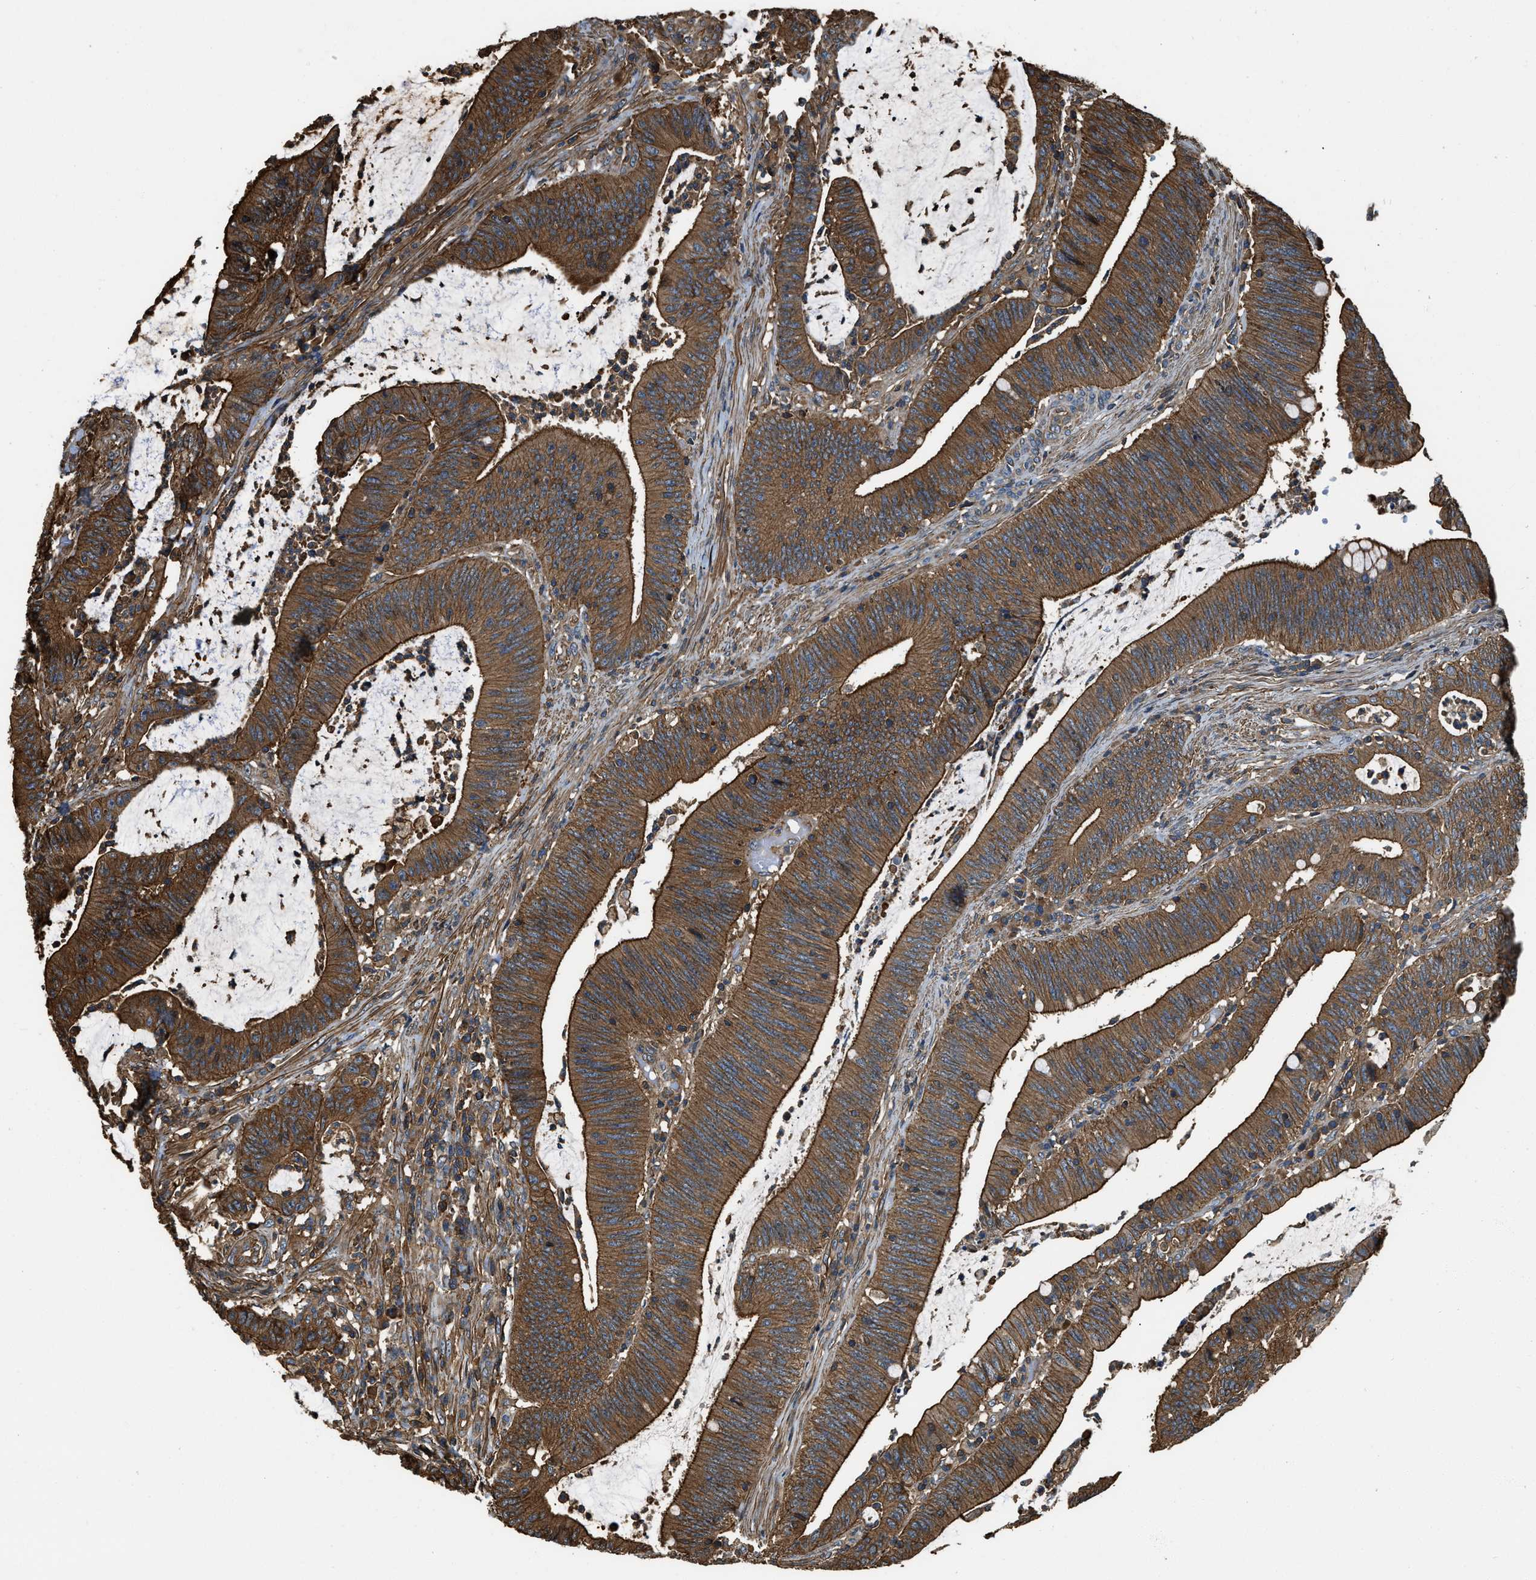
{"staining": {"intensity": "strong", "quantity": ">75%", "location": "cytoplasmic/membranous"}, "tissue": "colorectal cancer", "cell_type": "Tumor cells", "image_type": "cancer", "snomed": [{"axis": "morphology", "description": "Normal tissue, NOS"}, {"axis": "morphology", "description": "Adenocarcinoma, NOS"}, {"axis": "topography", "description": "Rectum"}], "caption": "Protein staining by immunohistochemistry (IHC) displays strong cytoplasmic/membranous positivity in approximately >75% of tumor cells in colorectal cancer.", "gene": "YARS1", "patient": {"sex": "female", "age": 66}}